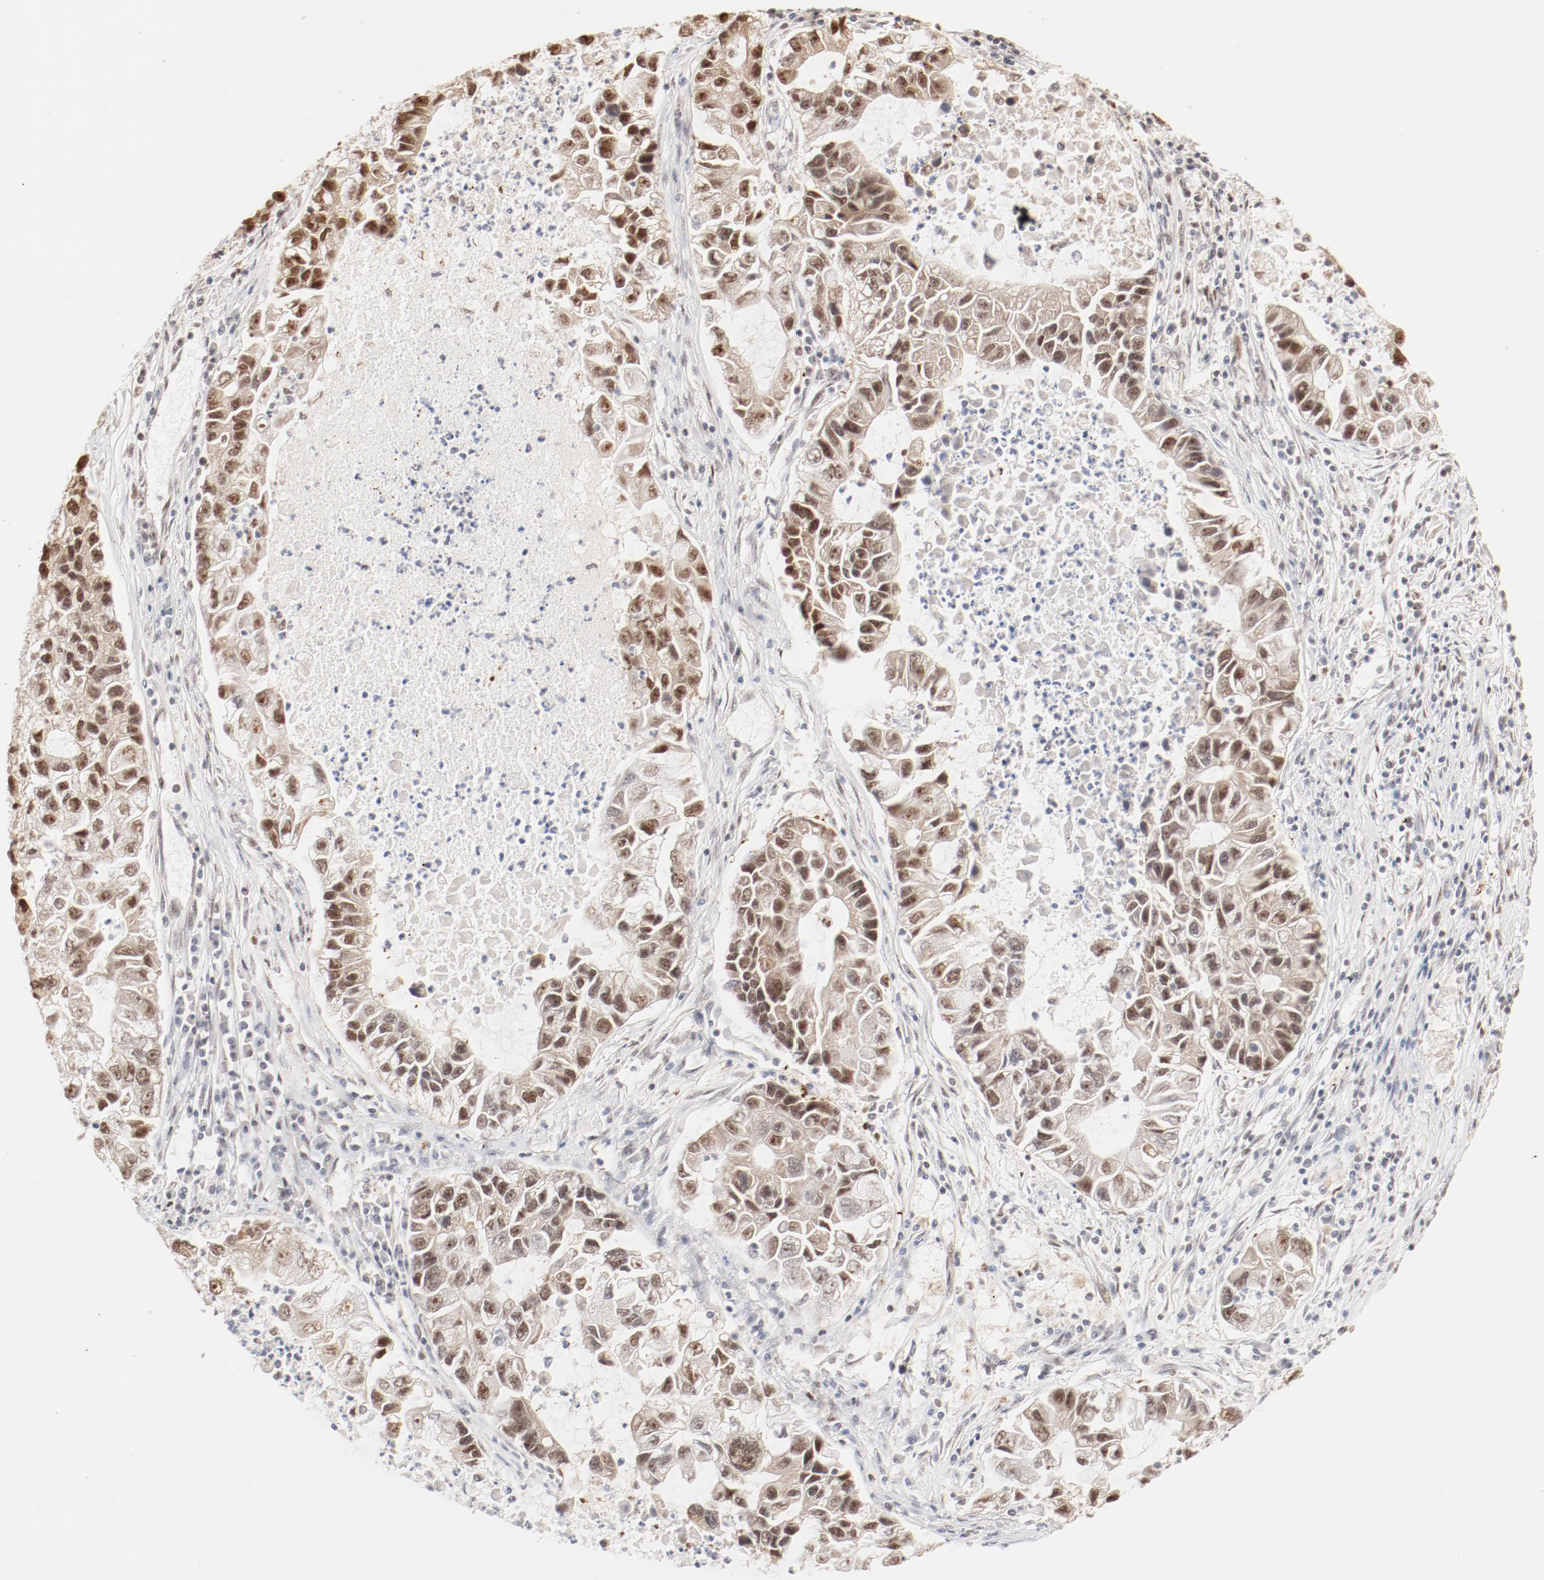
{"staining": {"intensity": "strong", "quantity": "25%-75%", "location": "cytoplasmic/membranous,nuclear"}, "tissue": "lung cancer", "cell_type": "Tumor cells", "image_type": "cancer", "snomed": [{"axis": "morphology", "description": "Adenocarcinoma, NOS"}, {"axis": "topography", "description": "Lung"}], "caption": "Protein expression analysis of human lung adenocarcinoma reveals strong cytoplasmic/membranous and nuclear staining in approximately 25%-75% of tumor cells. (DAB IHC, brown staining for protein, blue staining for nuclei).", "gene": "FAM50A", "patient": {"sex": "female", "age": 51}}